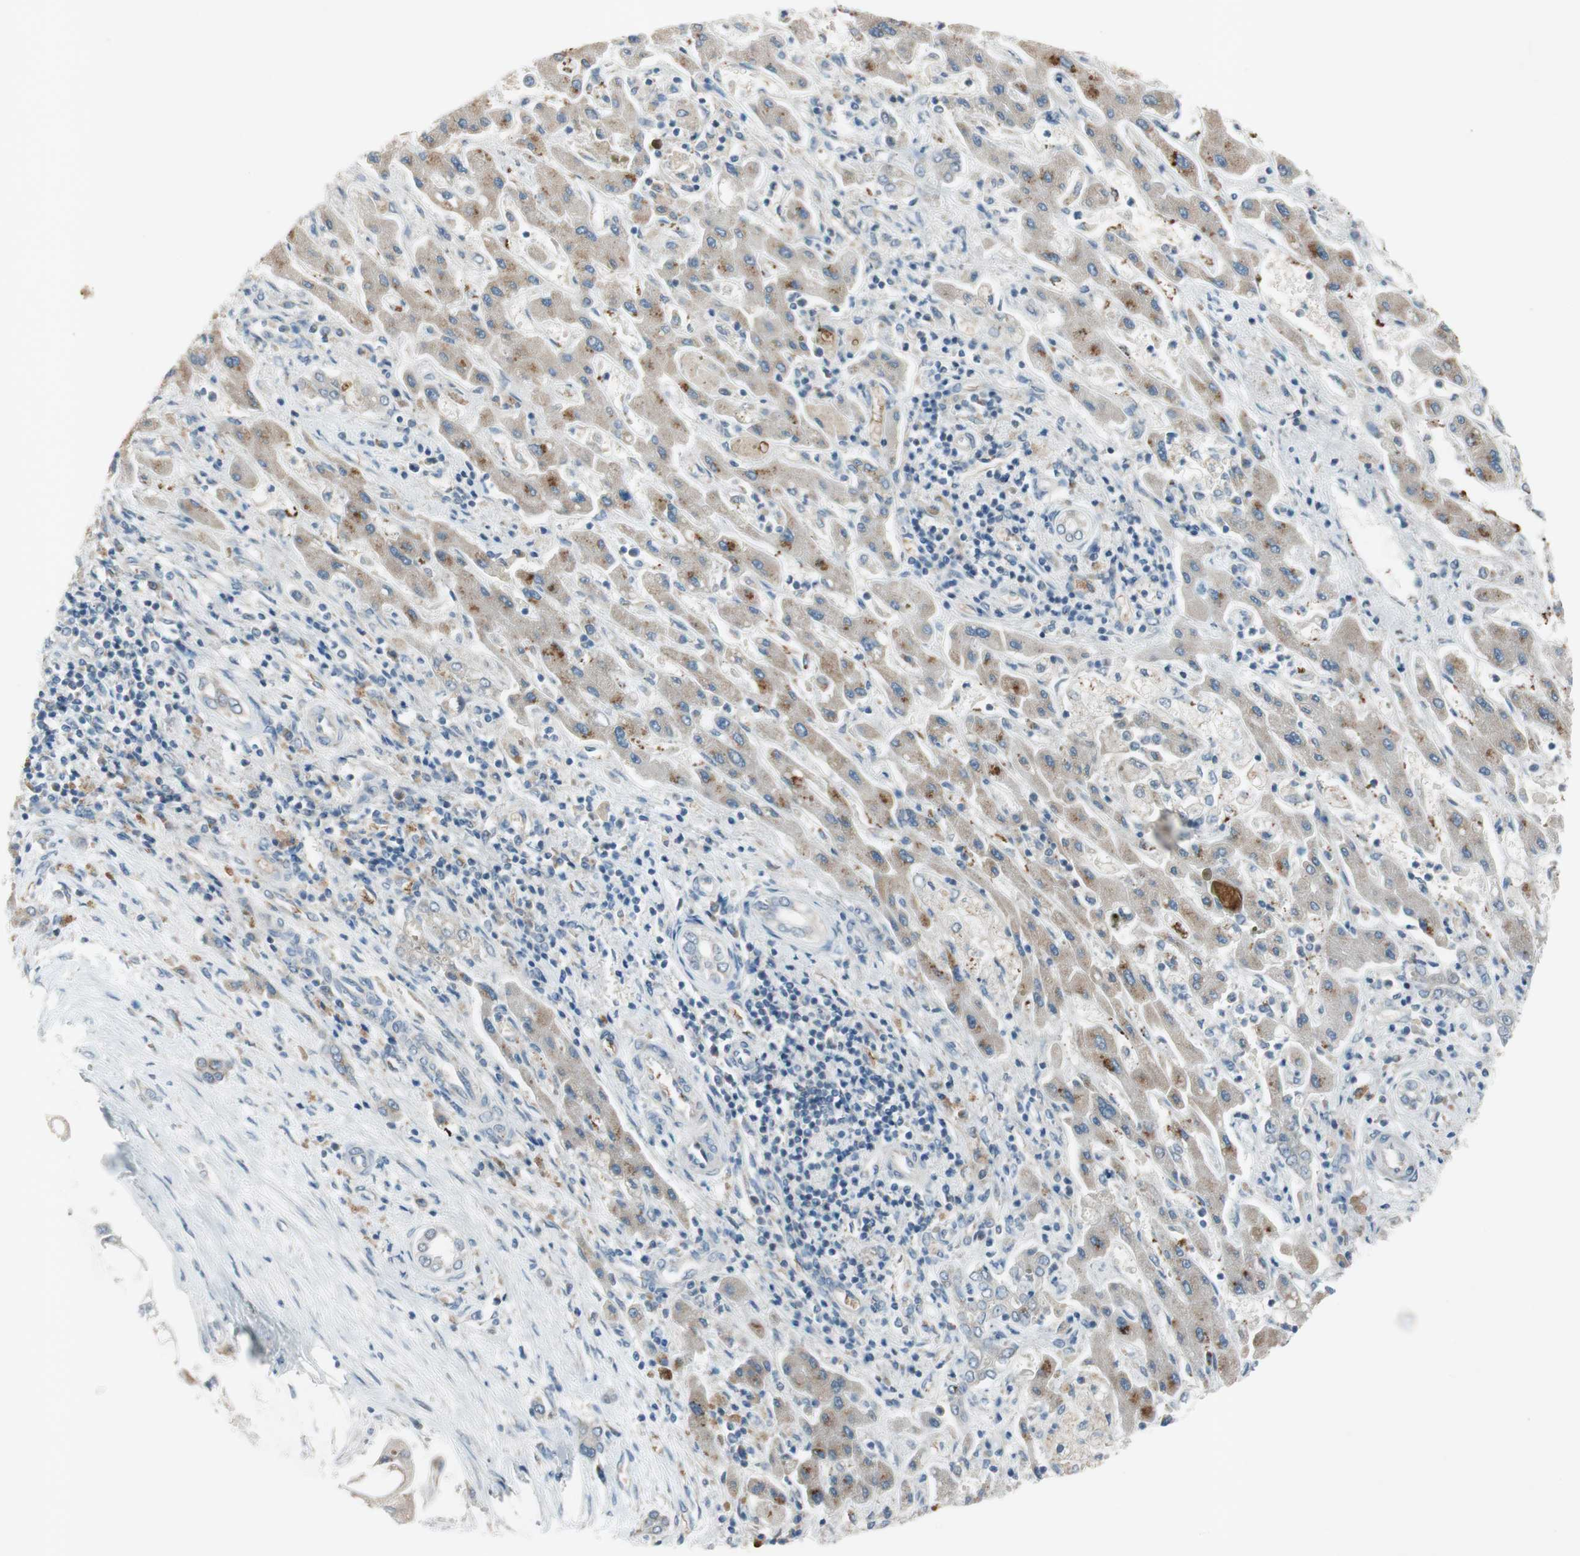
{"staining": {"intensity": "moderate", "quantity": "<25%", "location": "cytoplasmic/membranous"}, "tissue": "liver cancer", "cell_type": "Tumor cells", "image_type": "cancer", "snomed": [{"axis": "morphology", "description": "Cholangiocarcinoma"}, {"axis": "topography", "description": "Liver"}], "caption": "Immunohistochemical staining of cholangiocarcinoma (liver) demonstrates low levels of moderate cytoplasmic/membranous protein staining in approximately <25% of tumor cells.", "gene": "GYPC", "patient": {"sex": "male", "age": 50}}